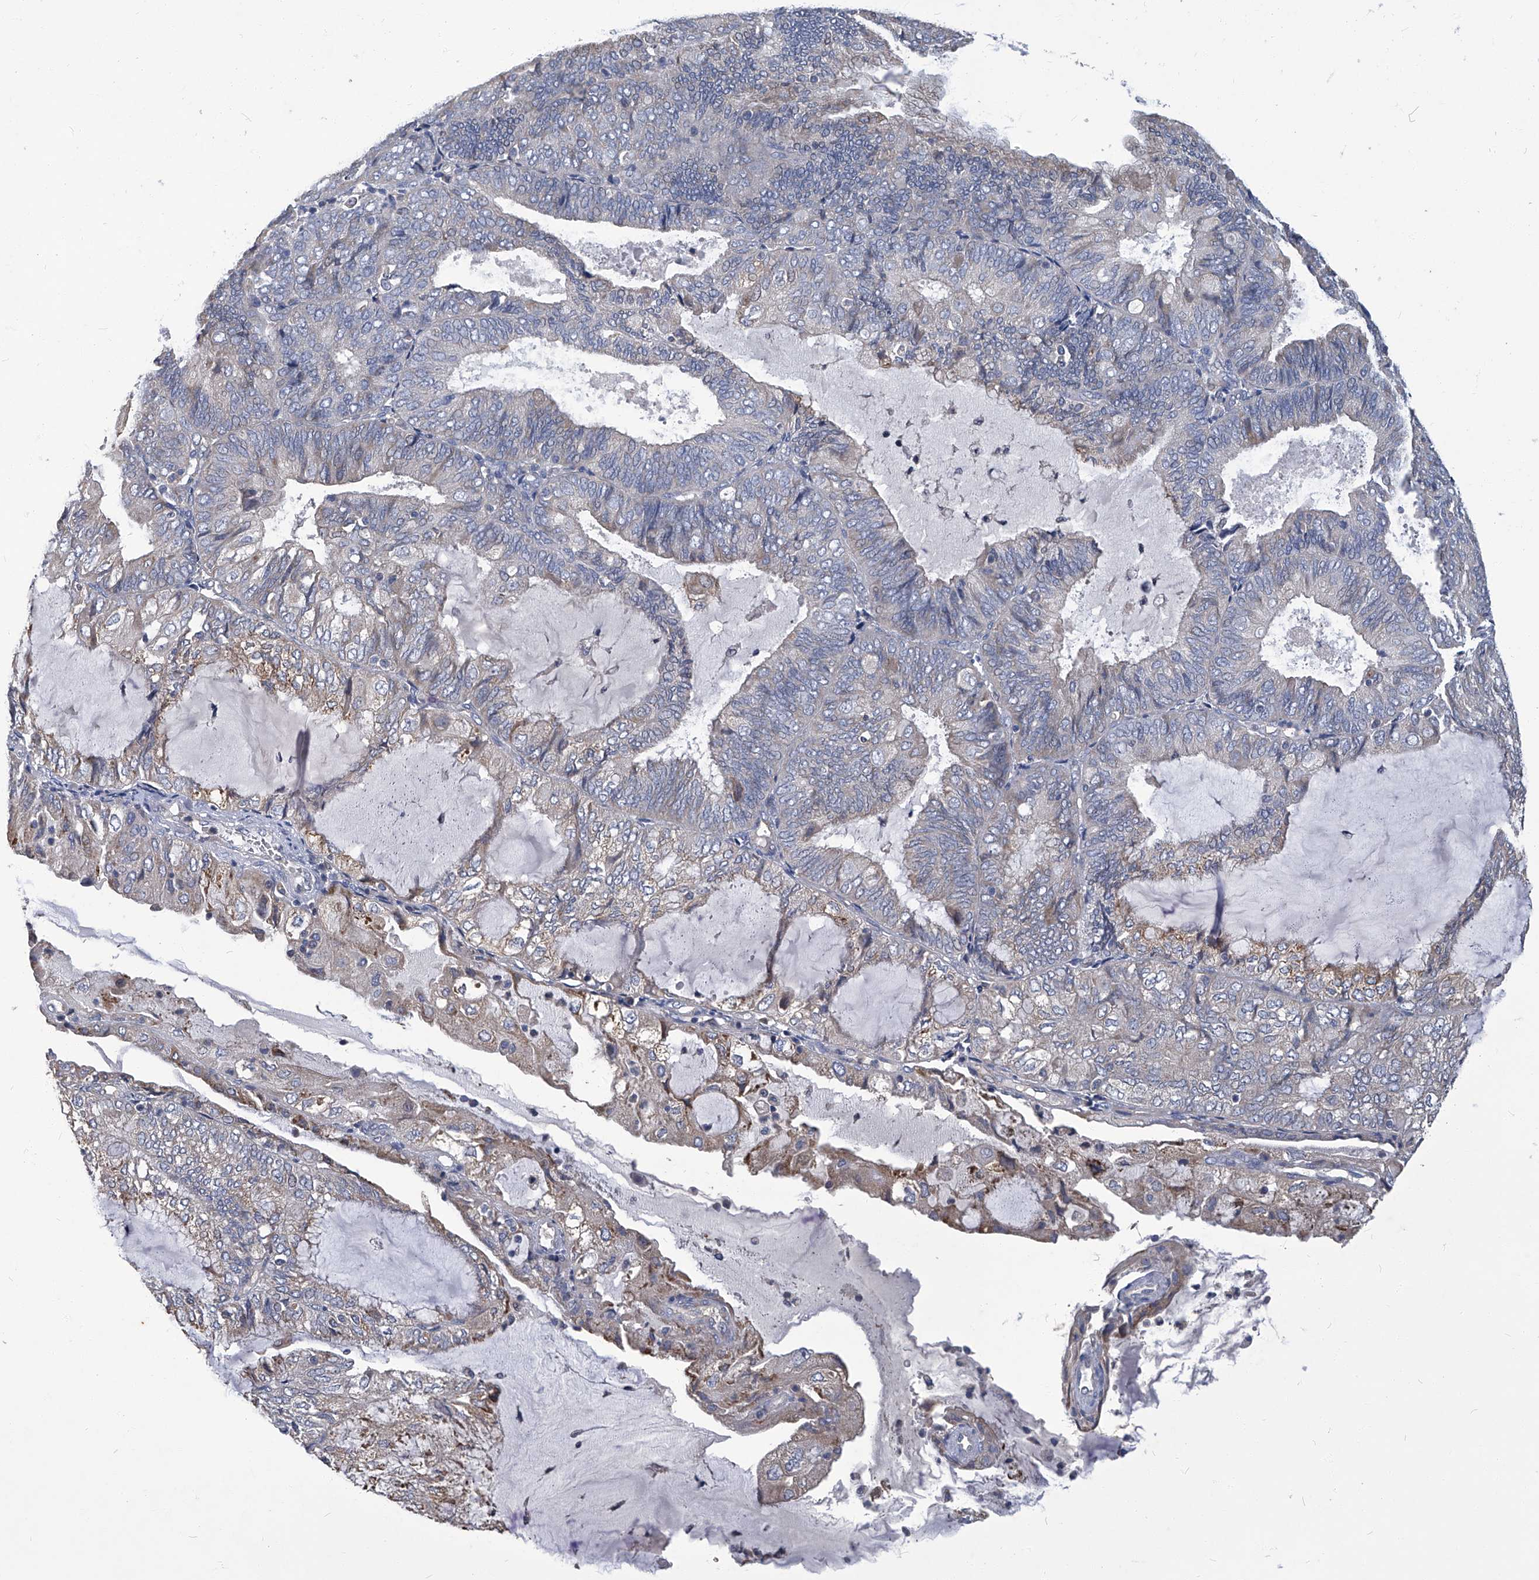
{"staining": {"intensity": "negative", "quantity": "none", "location": "none"}, "tissue": "endometrial cancer", "cell_type": "Tumor cells", "image_type": "cancer", "snomed": [{"axis": "morphology", "description": "Adenocarcinoma, NOS"}, {"axis": "topography", "description": "Endometrium"}], "caption": "Tumor cells are negative for brown protein staining in endometrial cancer.", "gene": "TGFBR1", "patient": {"sex": "female", "age": 81}}